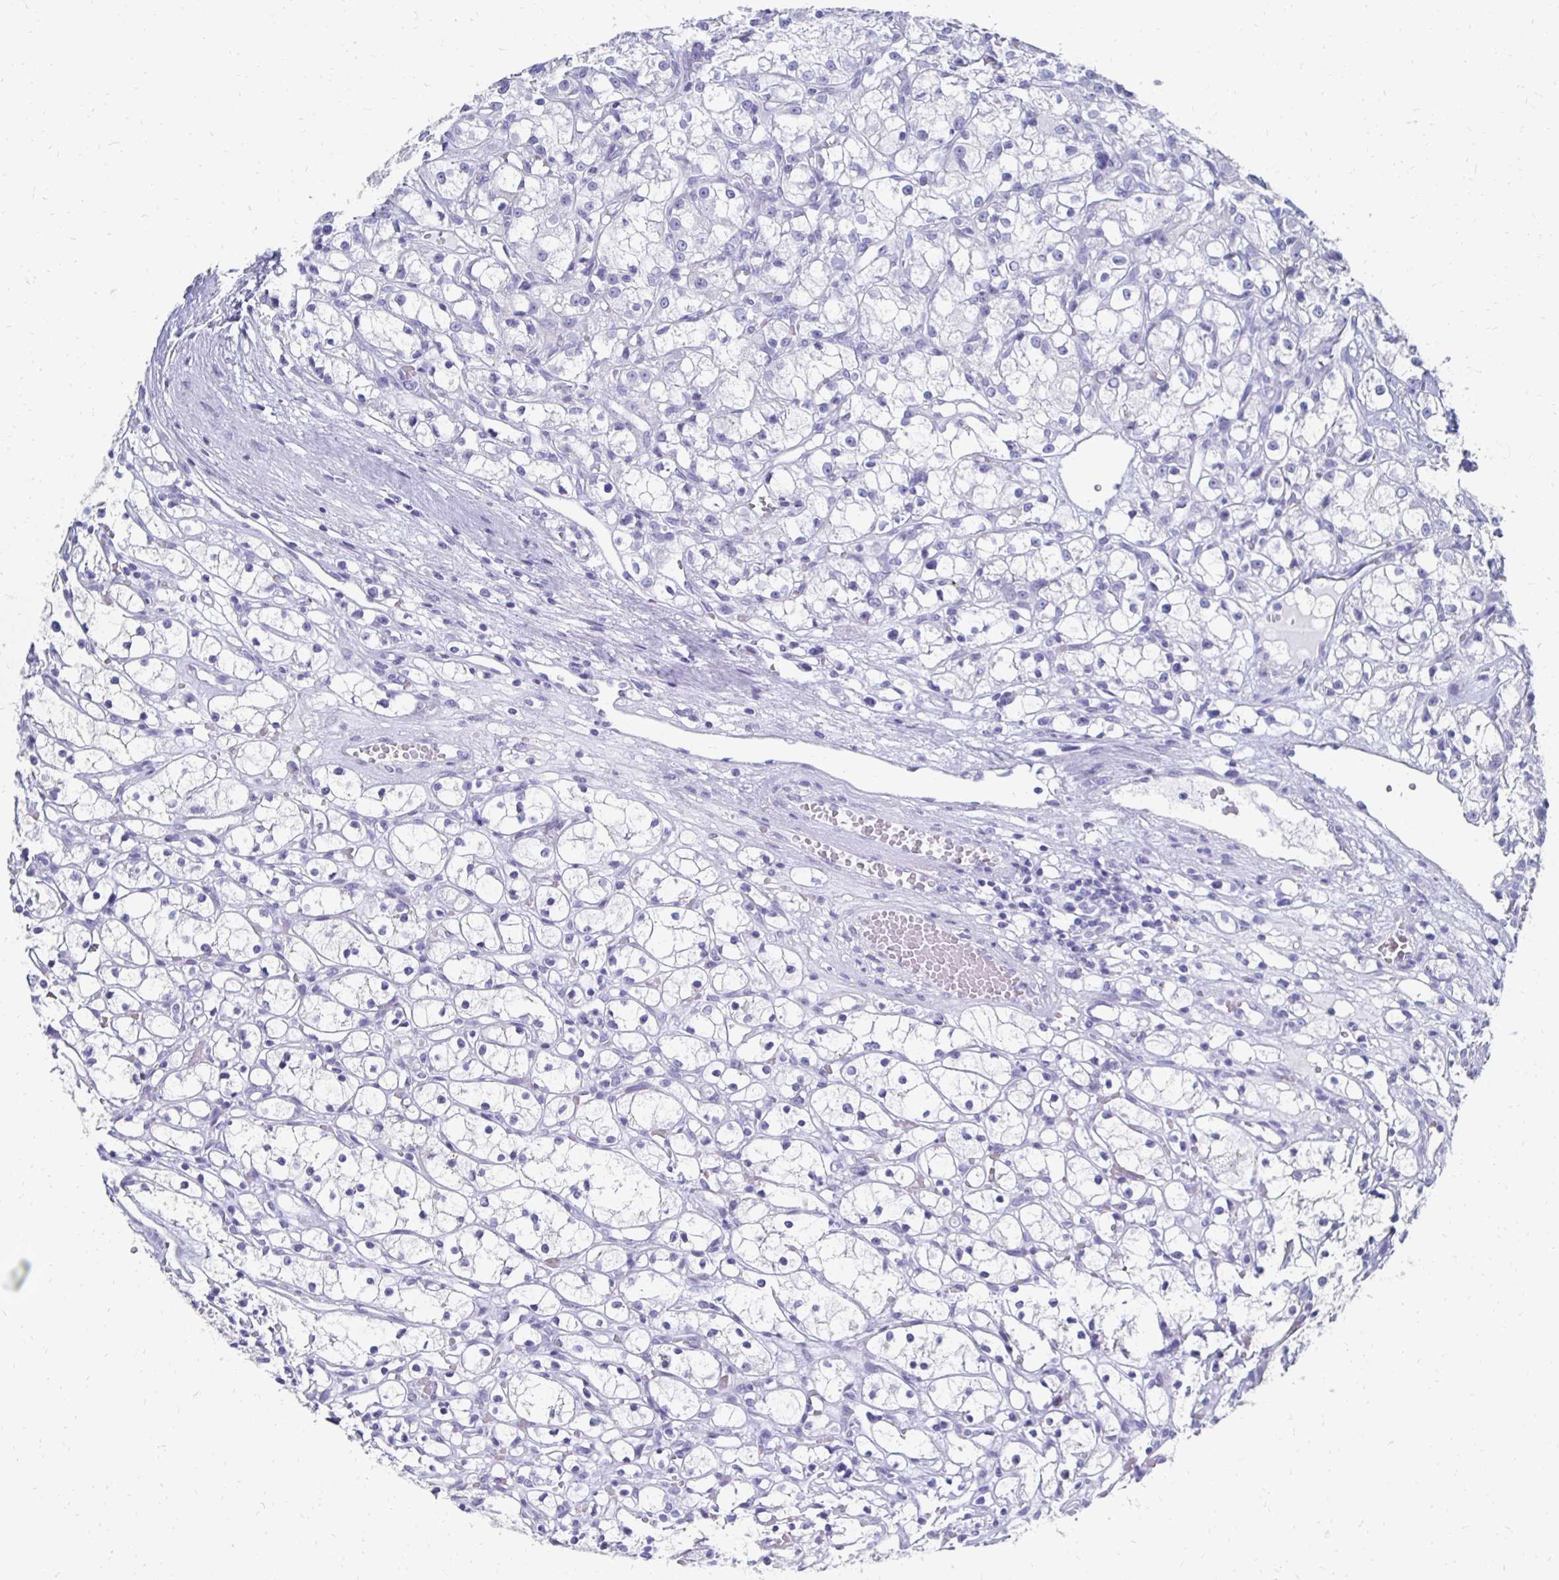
{"staining": {"intensity": "negative", "quantity": "none", "location": "none"}, "tissue": "renal cancer", "cell_type": "Tumor cells", "image_type": "cancer", "snomed": [{"axis": "morphology", "description": "Adenocarcinoma, NOS"}, {"axis": "topography", "description": "Kidney"}], "caption": "Renal cancer (adenocarcinoma) was stained to show a protein in brown. There is no significant staining in tumor cells.", "gene": "SYCP3", "patient": {"sex": "female", "age": 59}}